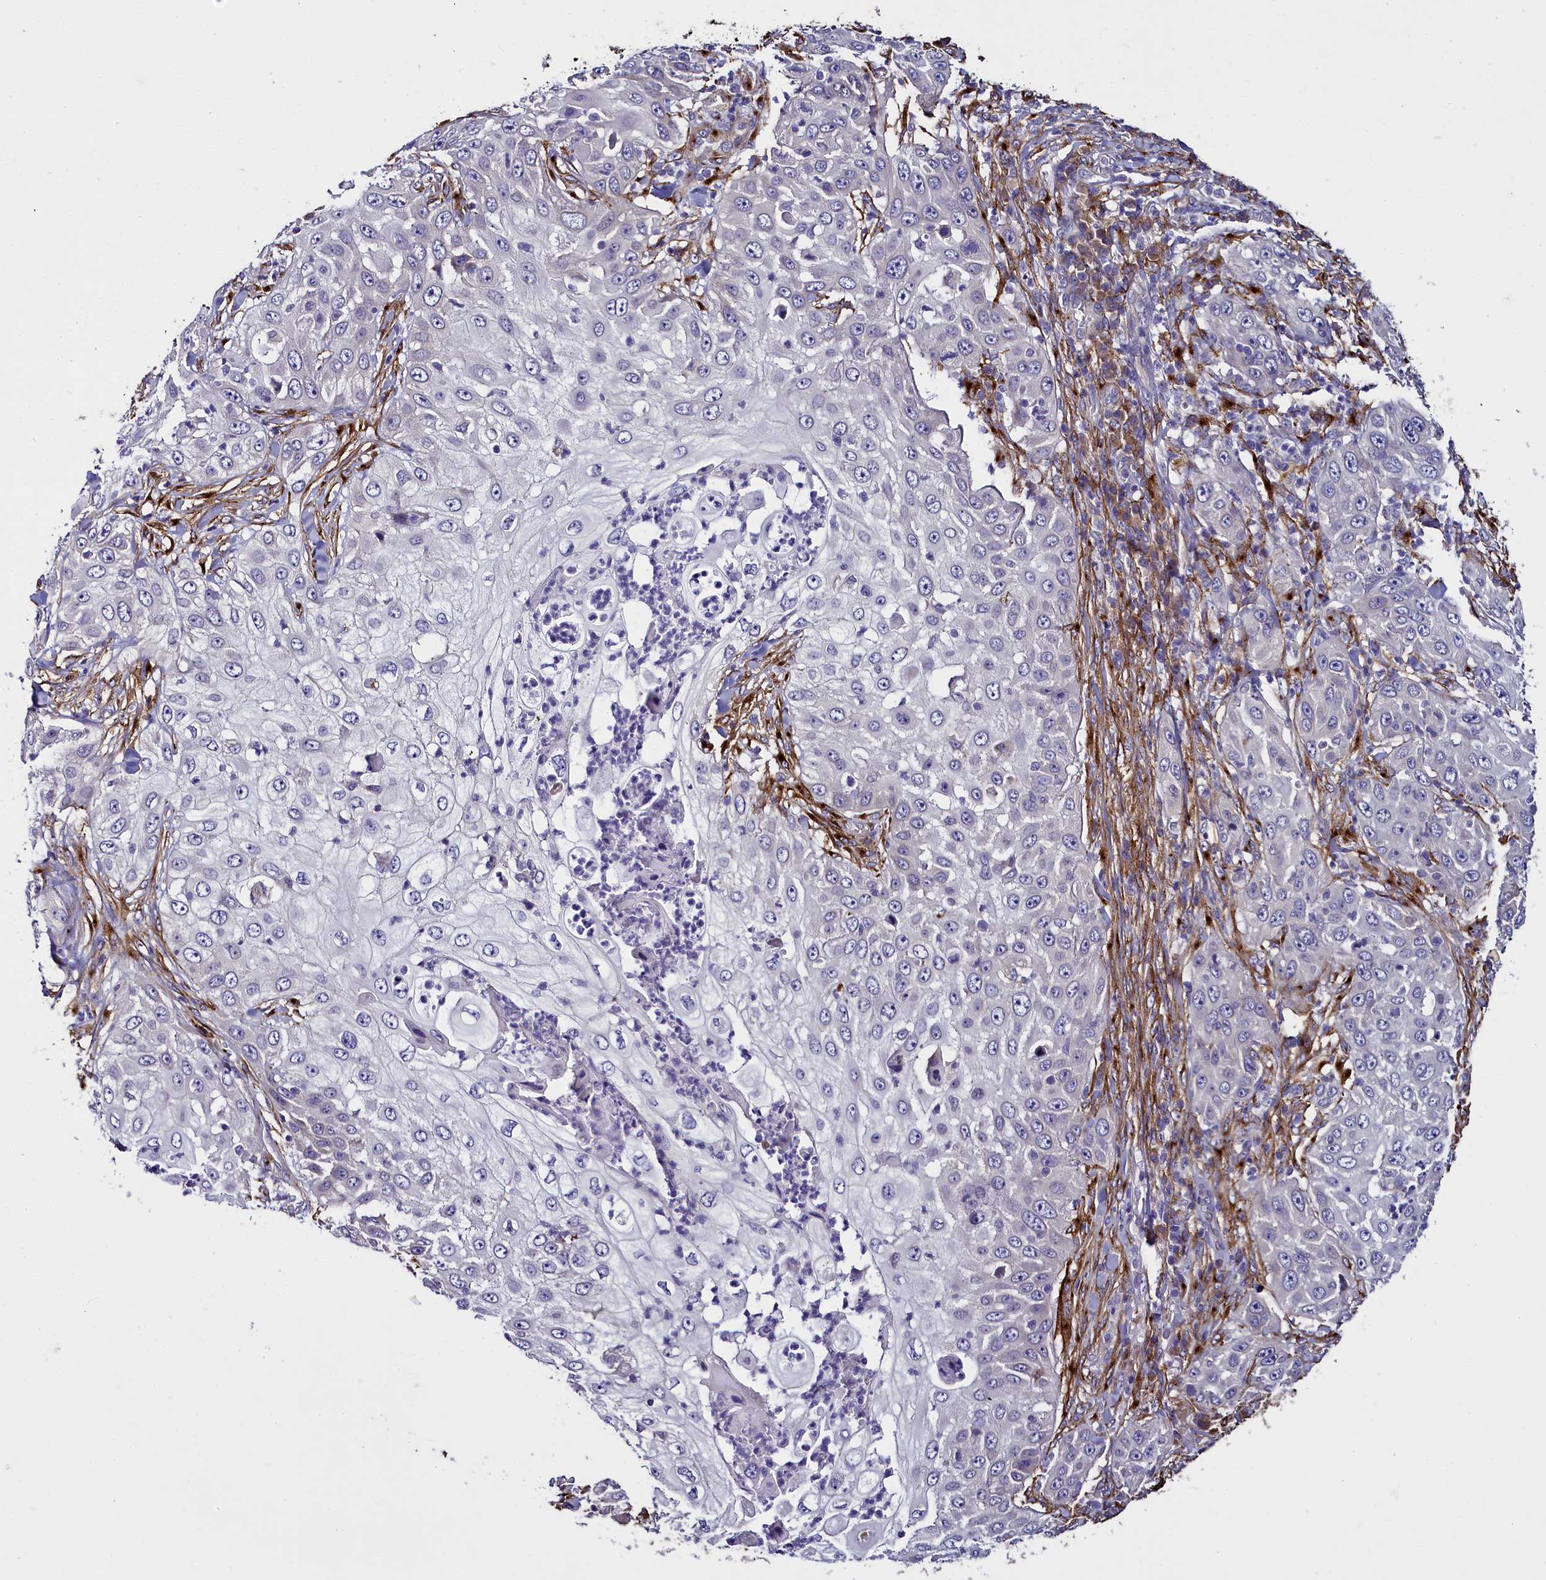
{"staining": {"intensity": "negative", "quantity": "none", "location": "none"}, "tissue": "skin cancer", "cell_type": "Tumor cells", "image_type": "cancer", "snomed": [{"axis": "morphology", "description": "Squamous cell carcinoma, NOS"}, {"axis": "topography", "description": "Skin"}], "caption": "An image of squamous cell carcinoma (skin) stained for a protein demonstrates no brown staining in tumor cells.", "gene": "MRC2", "patient": {"sex": "female", "age": 44}}